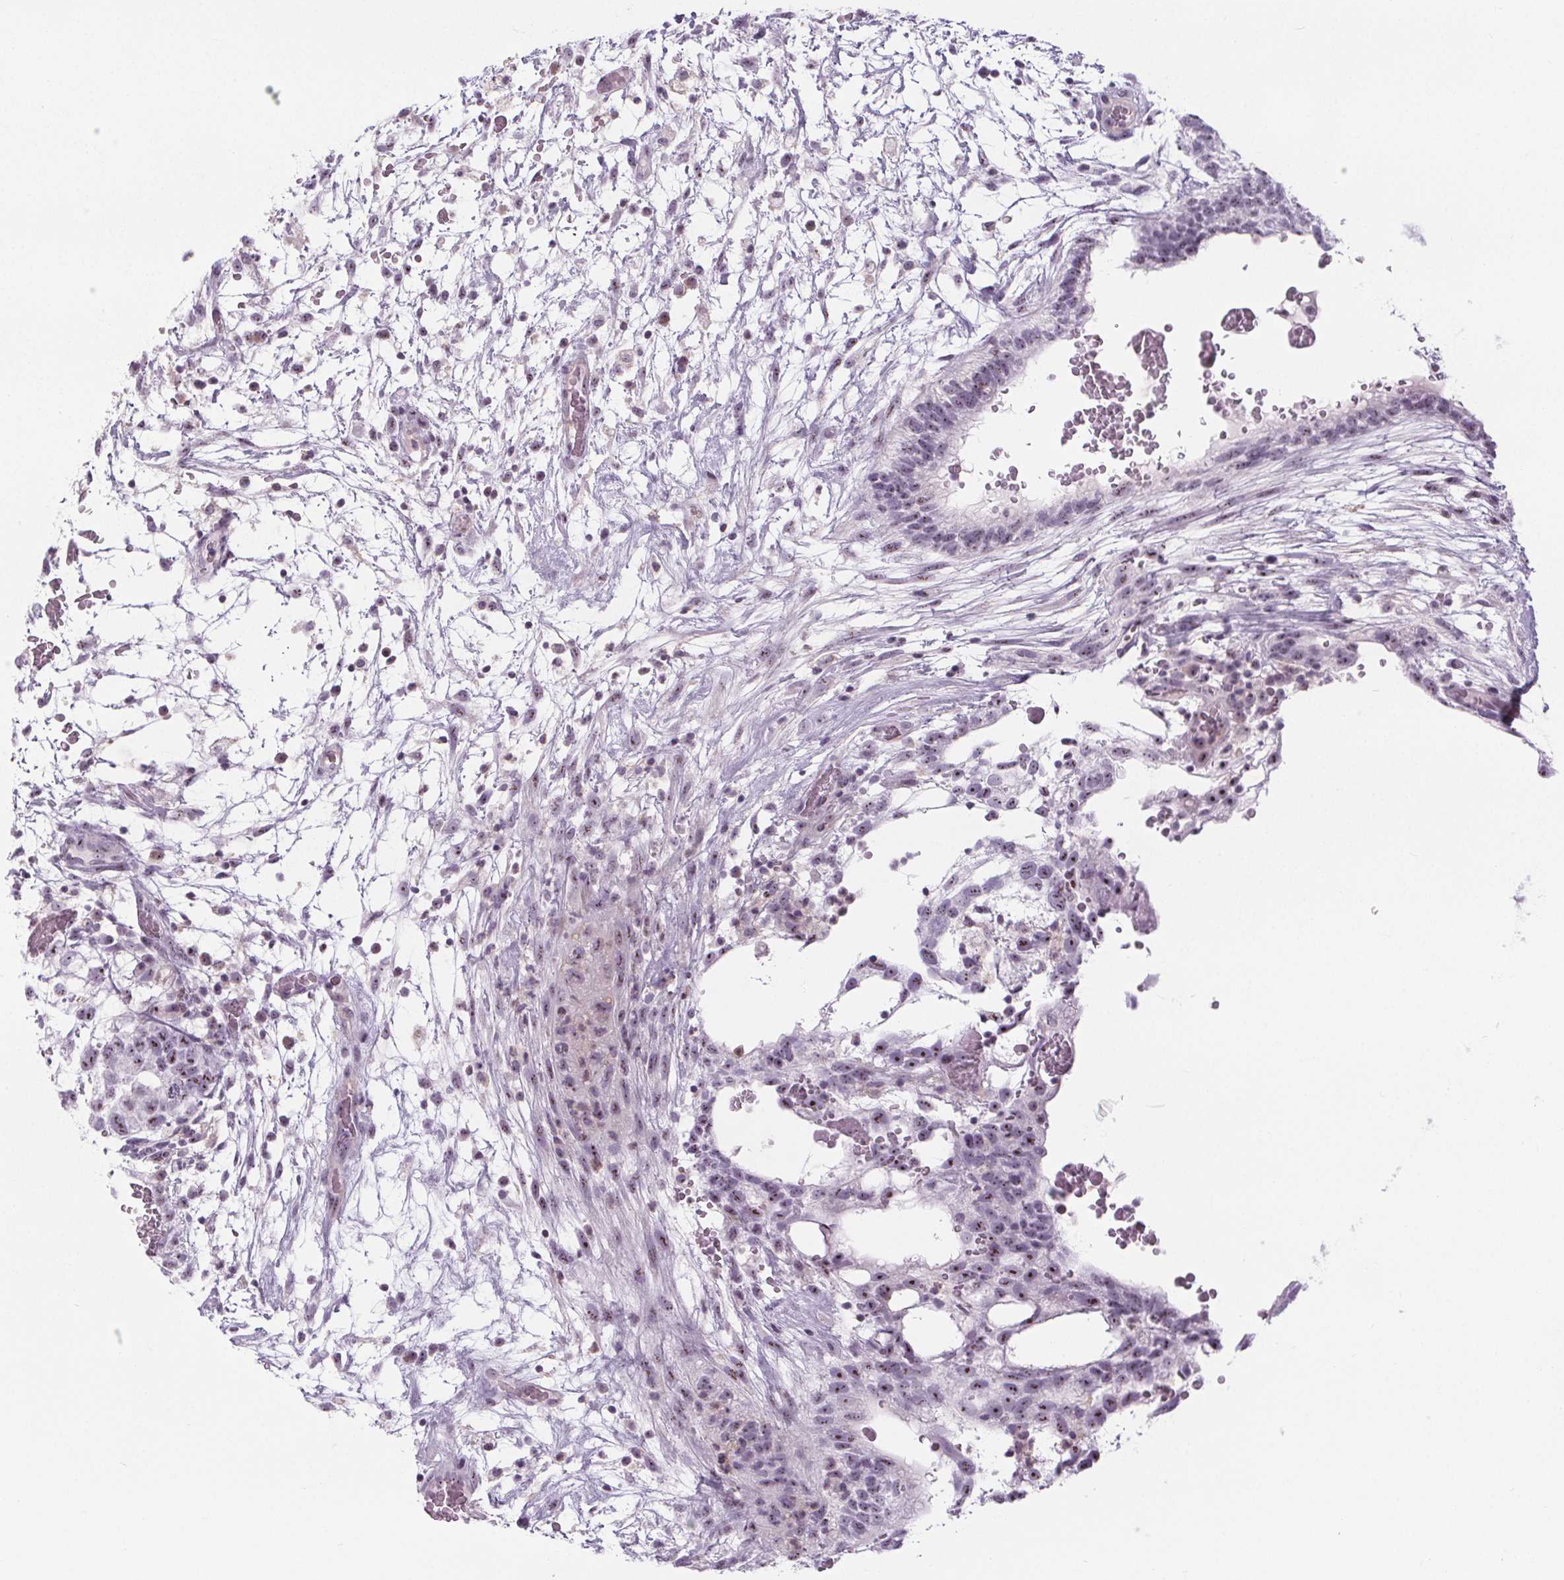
{"staining": {"intensity": "weak", "quantity": ">75%", "location": "nuclear"}, "tissue": "testis cancer", "cell_type": "Tumor cells", "image_type": "cancer", "snomed": [{"axis": "morphology", "description": "Normal tissue, NOS"}, {"axis": "morphology", "description": "Carcinoma, Embryonal, NOS"}, {"axis": "topography", "description": "Testis"}], "caption": "Brown immunohistochemical staining in testis embryonal carcinoma exhibits weak nuclear staining in approximately >75% of tumor cells.", "gene": "NOLC1", "patient": {"sex": "male", "age": 32}}